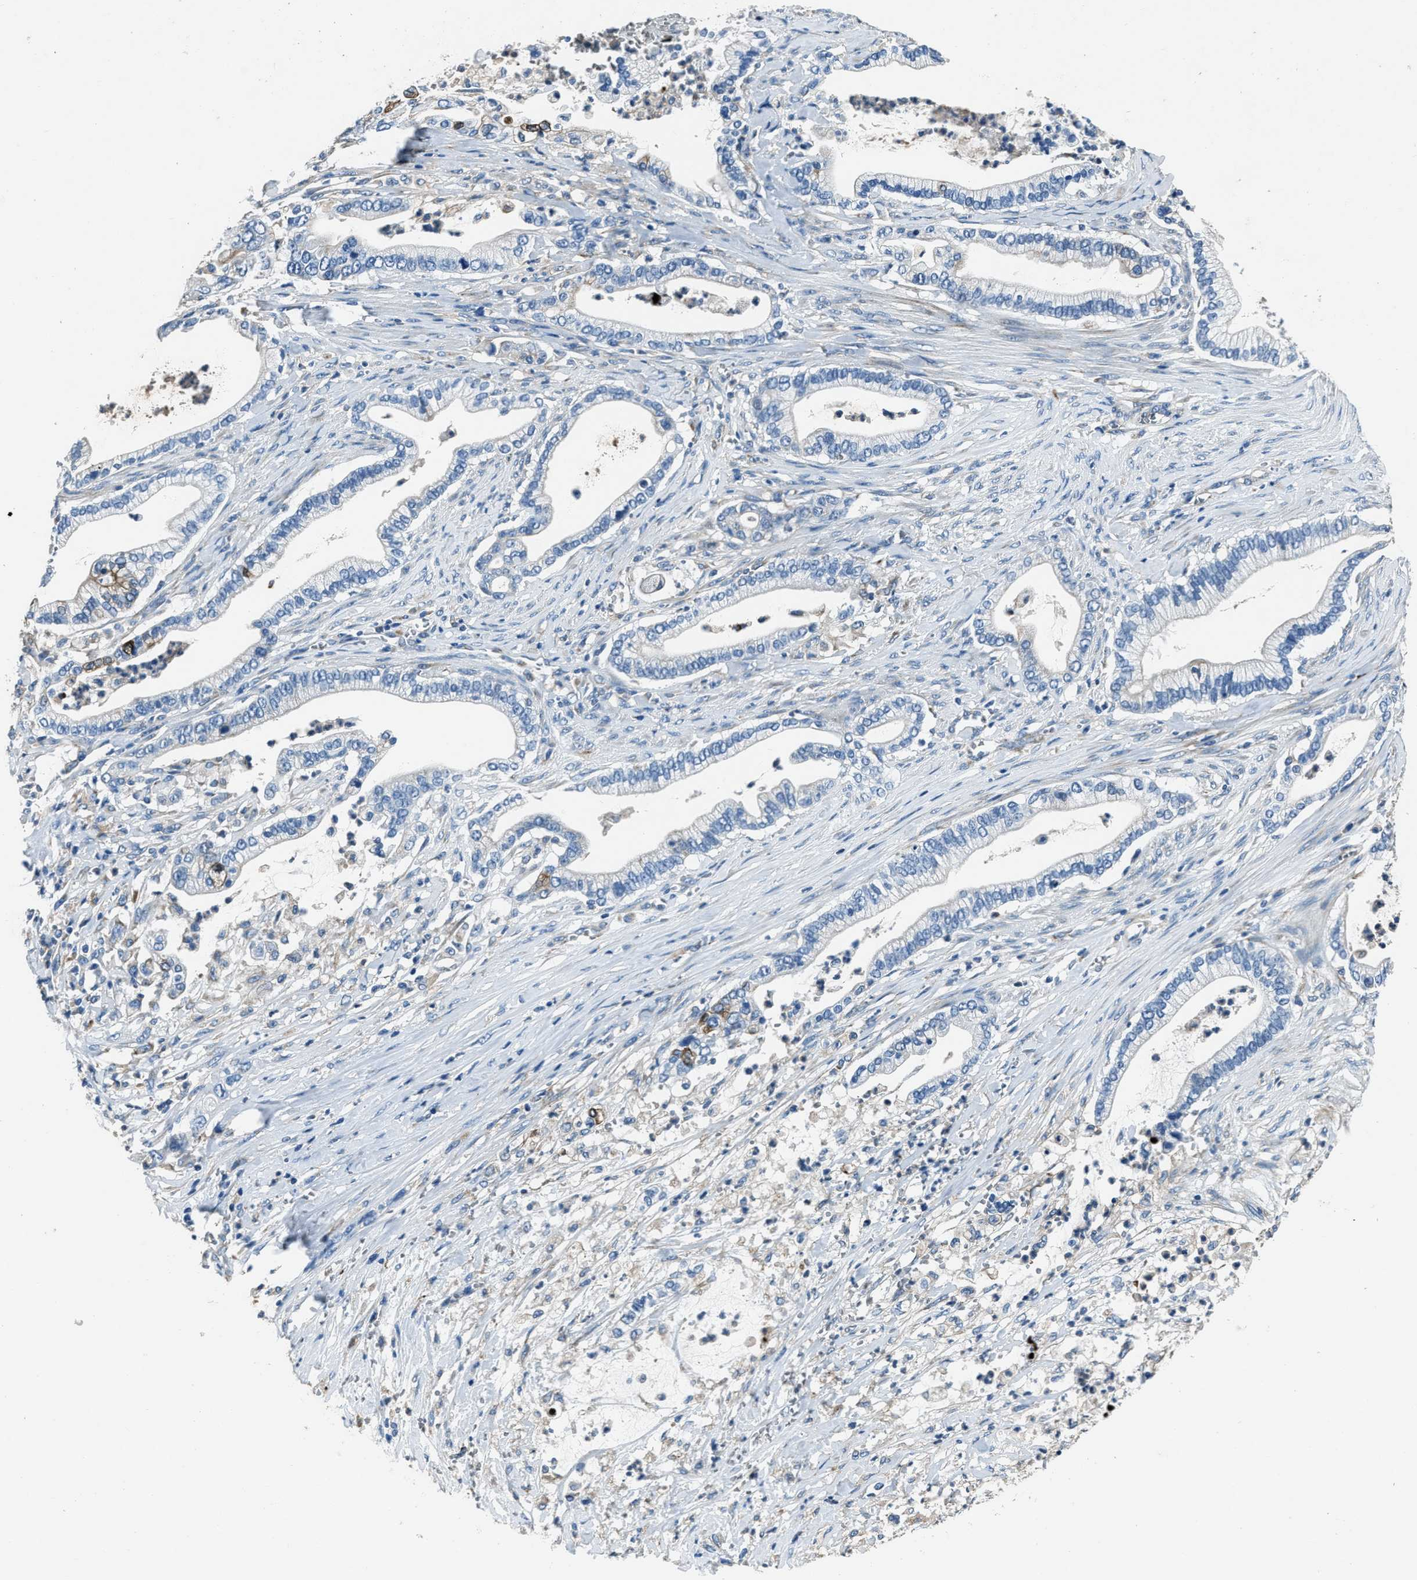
{"staining": {"intensity": "negative", "quantity": "none", "location": "none"}, "tissue": "pancreatic cancer", "cell_type": "Tumor cells", "image_type": "cancer", "snomed": [{"axis": "morphology", "description": "Adenocarcinoma, NOS"}, {"axis": "topography", "description": "Pancreas"}], "caption": "Immunohistochemical staining of human pancreatic cancer (adenocarcinoma) displays no significant positivity in tumor cells.", "gene": "OGDH", "patient": {"sex": "male", "age": 69}}